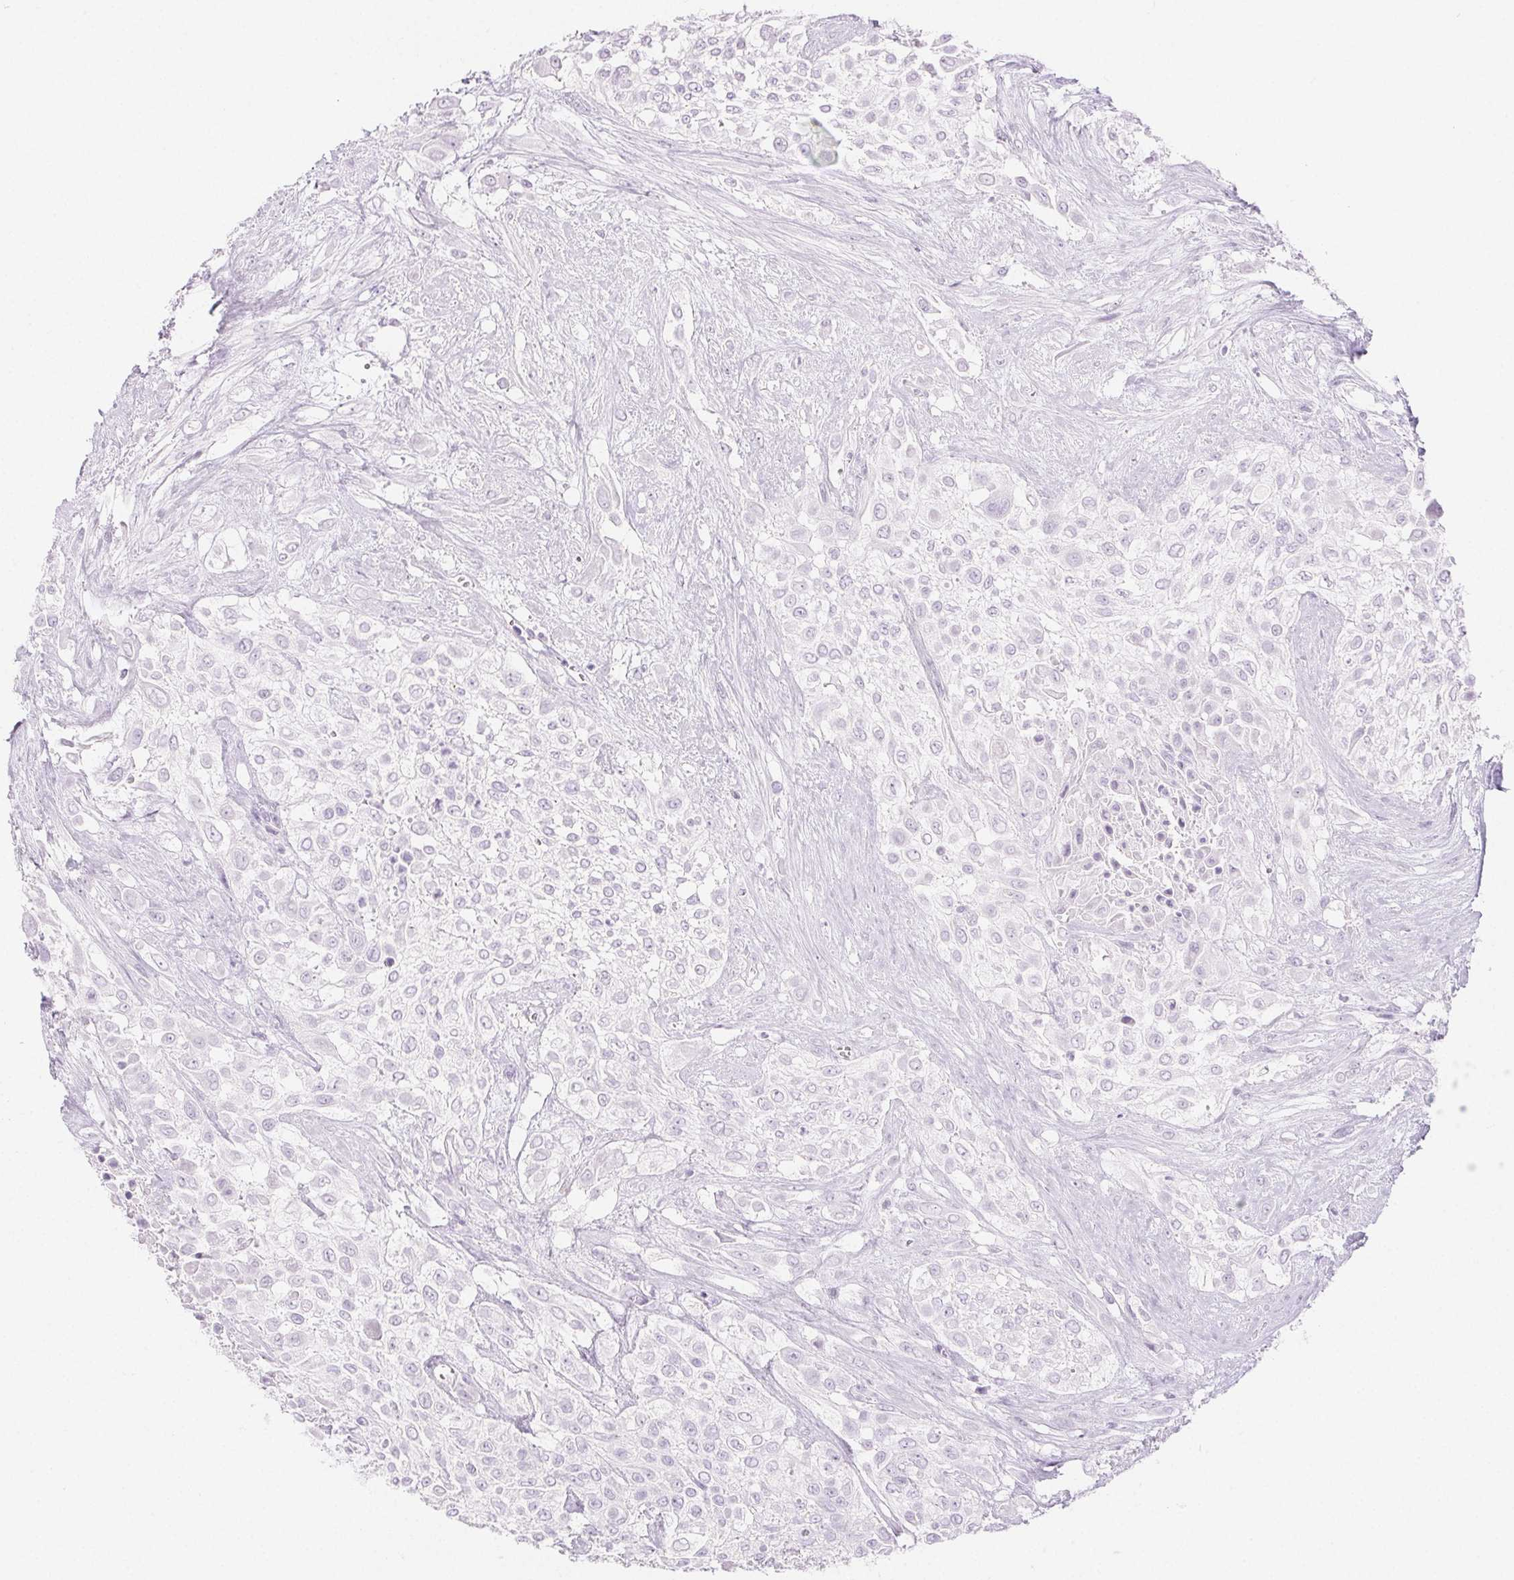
{"staining": {"intensity": "negative", "quantity": "none", "location": "none"}, "tissue": "urothelial cancer", "cell_type": "Tumor cells", "image_type": "cancer", "snomed": [{"axis": "morphology", "description": "Urothelial carcinoma, High grade"}, {"axis": "topography", "description": "Urinary bladder"}], "caption": "IHC of urothelial cancer displays no expression in tumor cells.", "gene": "SPRR3", "patient": {"sex": "male", "age": 57}}